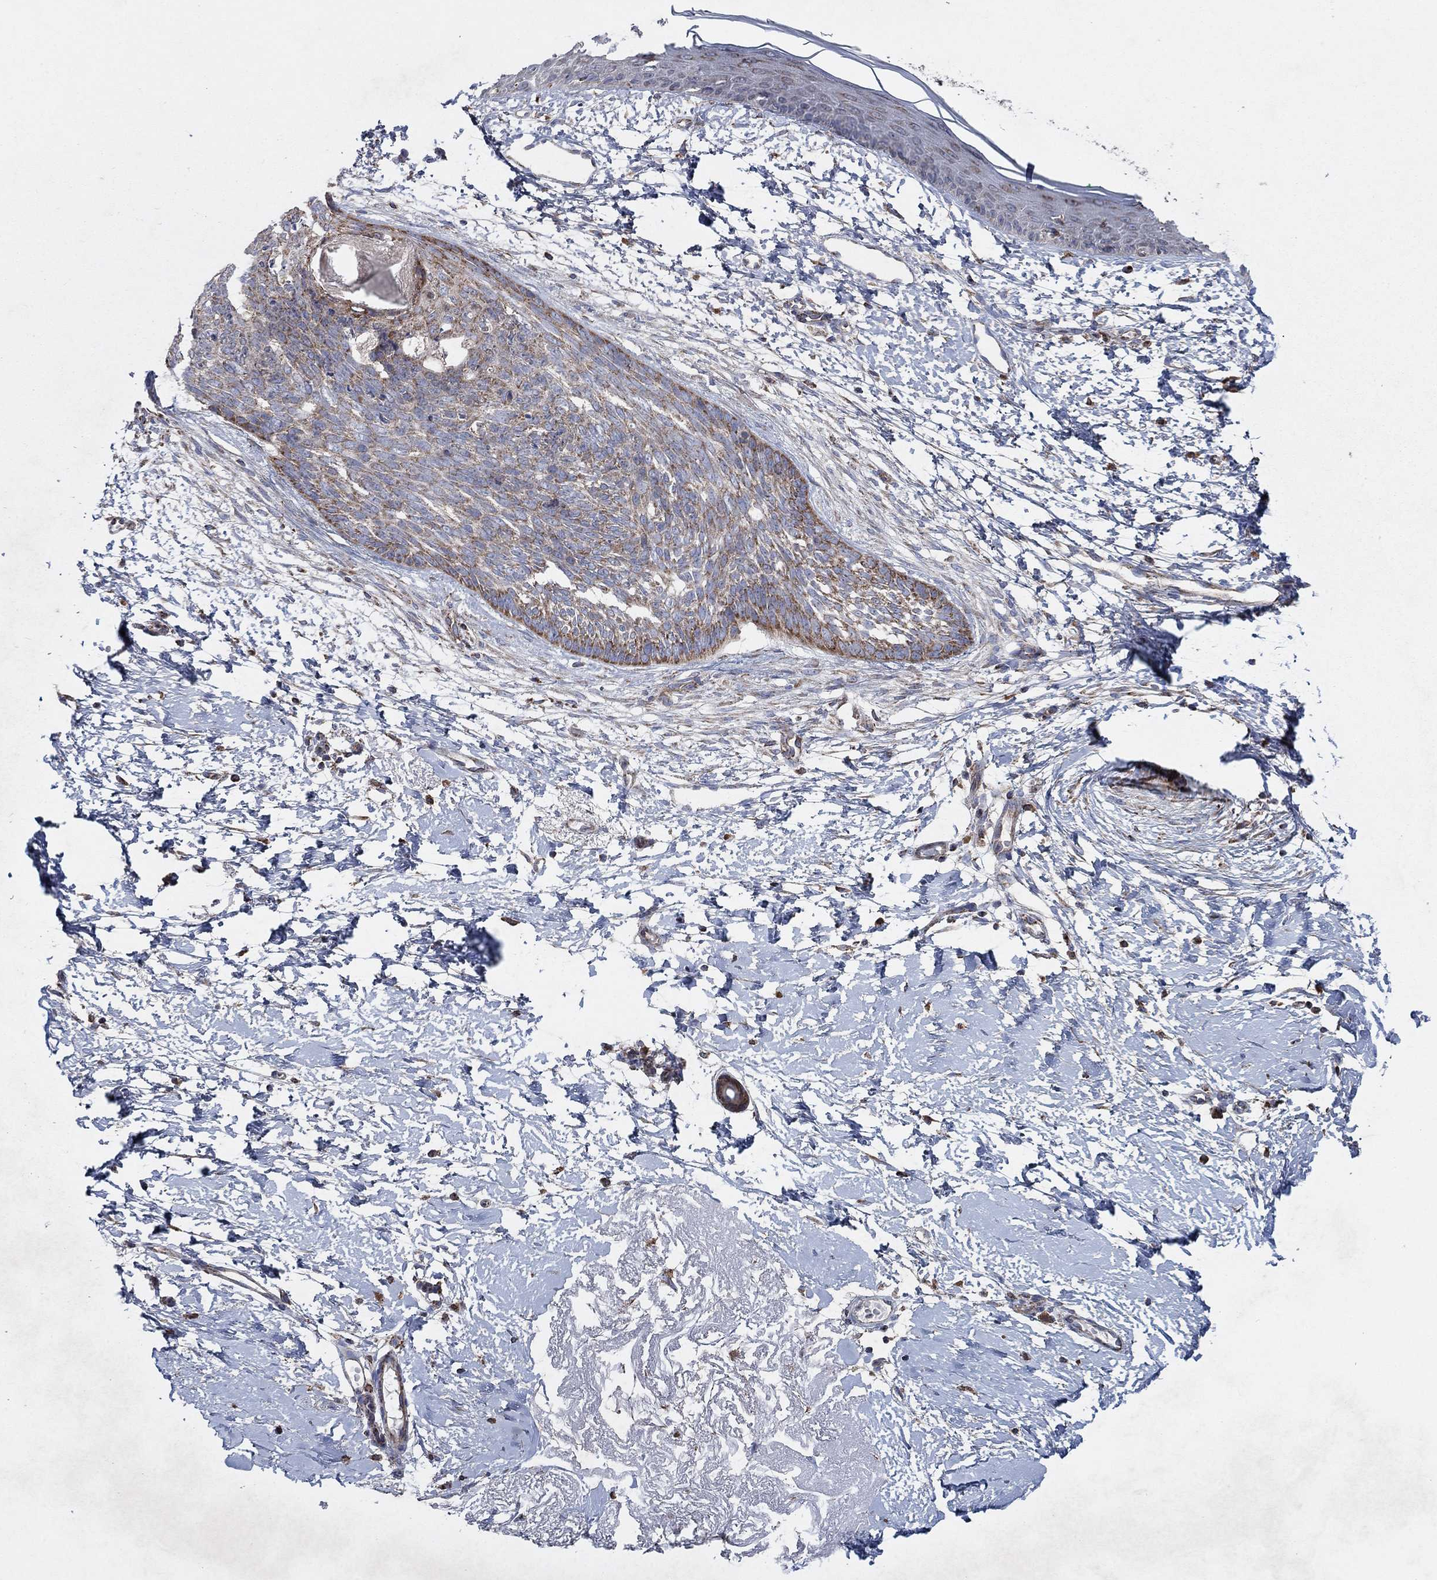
{"staining": {"intensity": "moderate", "quantity": "25%-75%", "location": "cytoplasmic/membranous"}, "tissue": "skin cancer", "cell_type": "Tumor cells", "image_type": "cancer", "snomed": [{"axis": "morphology", "description": "Normal tissue, NOS"}, {"axis": "morphology", "description": "Basal cell carcinoma"}, {"axis": "topography", "description": "Skin"}], "caption": "This micrograph demonstrates skin basal cell carcinoma stained with IHC to label a protein in brown. The cytoplasmic/membranous of tumor cells show moderate positivity for the protein. Nuclei are counter-stained blue.", "gene": "NCEH1", "patient": {"sex": "male", "age": 84}}